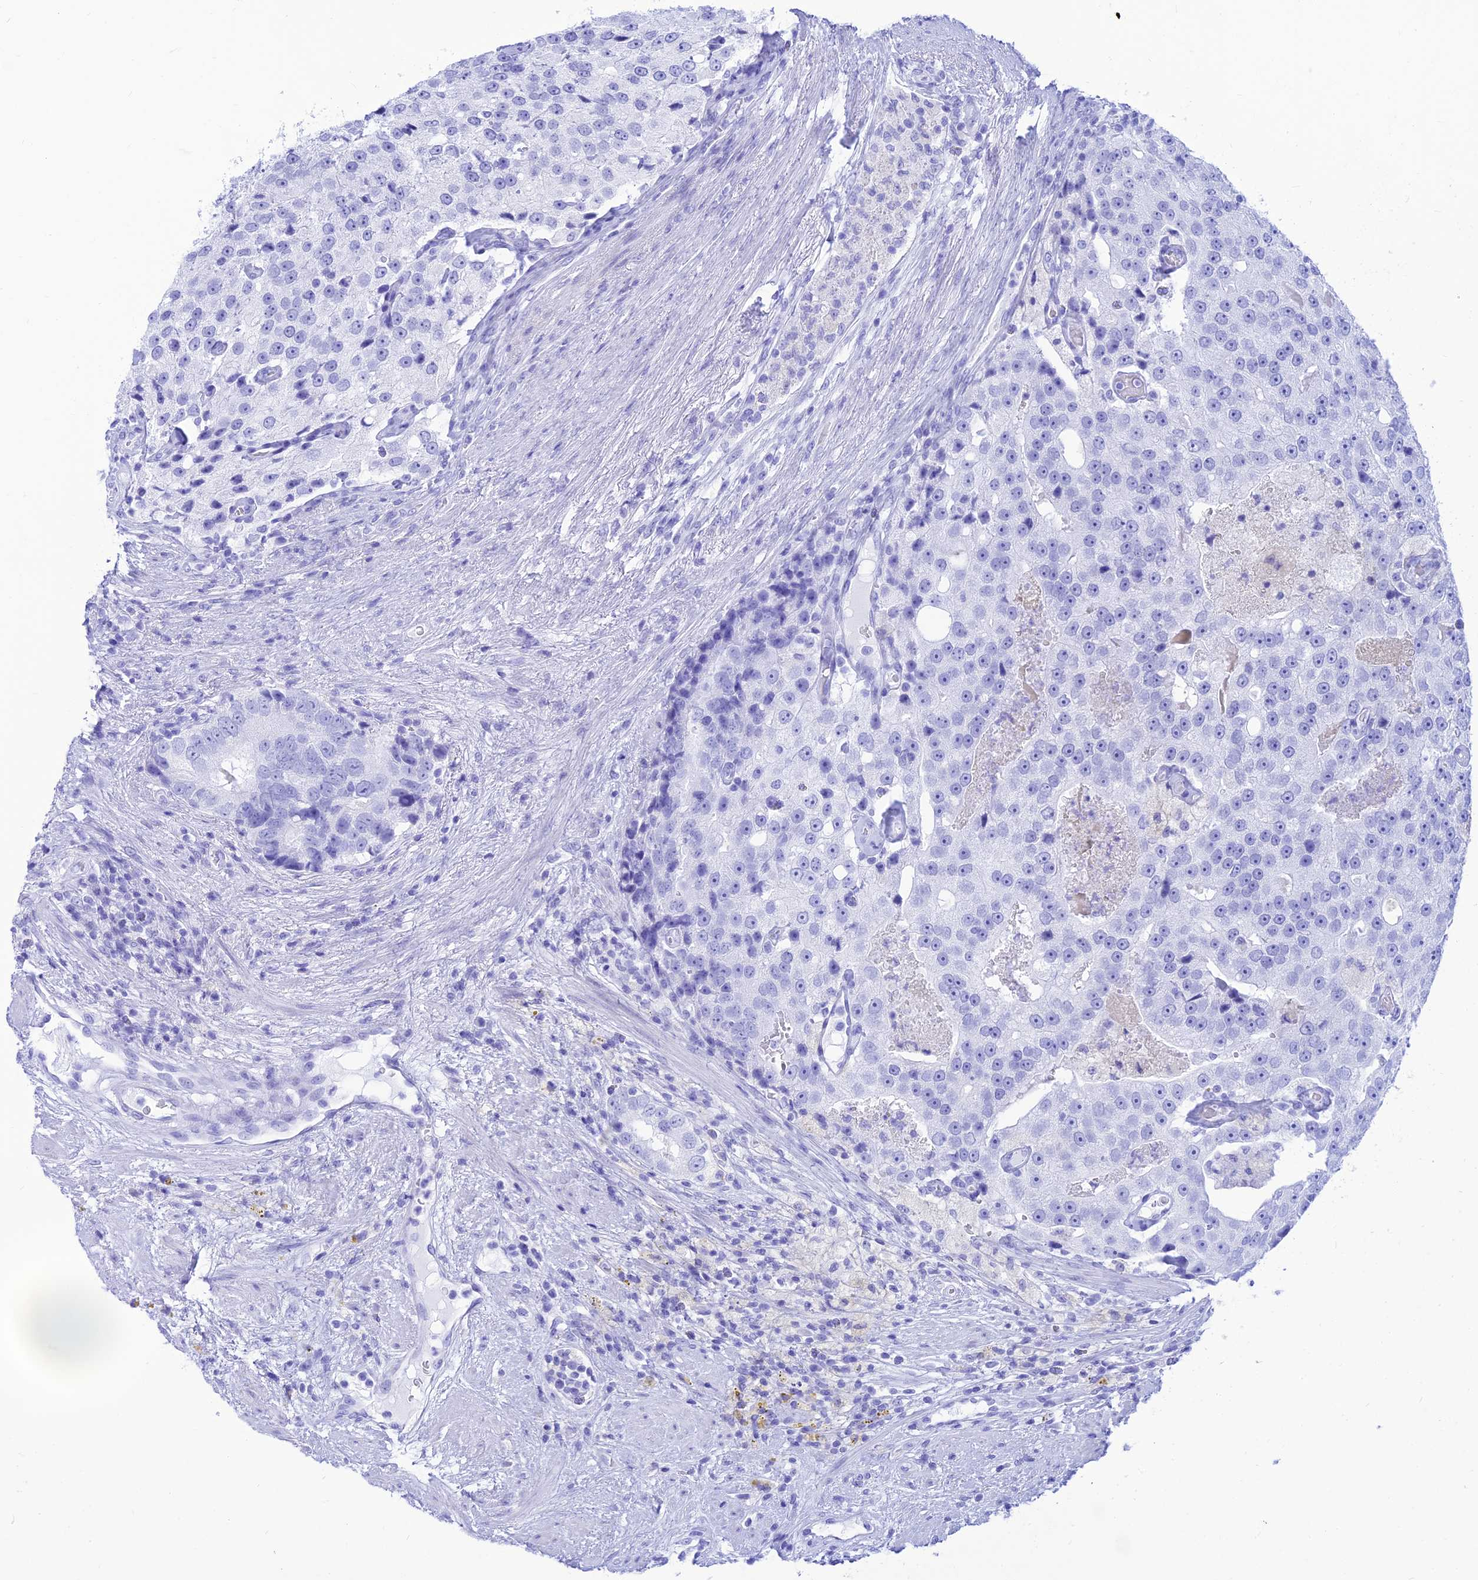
{"staining": {"intensity": "negative", "quantity": "none", "location": "none"}, "tissue": "prostate cancer", "cell_type": "Tumor cells", "image_type": "cancer", "snomed": [{"axis": "morphology", "description": "Adenocarcinoma, High grade"}, {"axis": "topography", "description": "Prostate"}], "caption": "Tumor cells are negative for brown protein staining in adenocarcinoma (high-grade) (prostate).", "gene": "PRNP", "patient": {"sex": "male", "age": 70}}